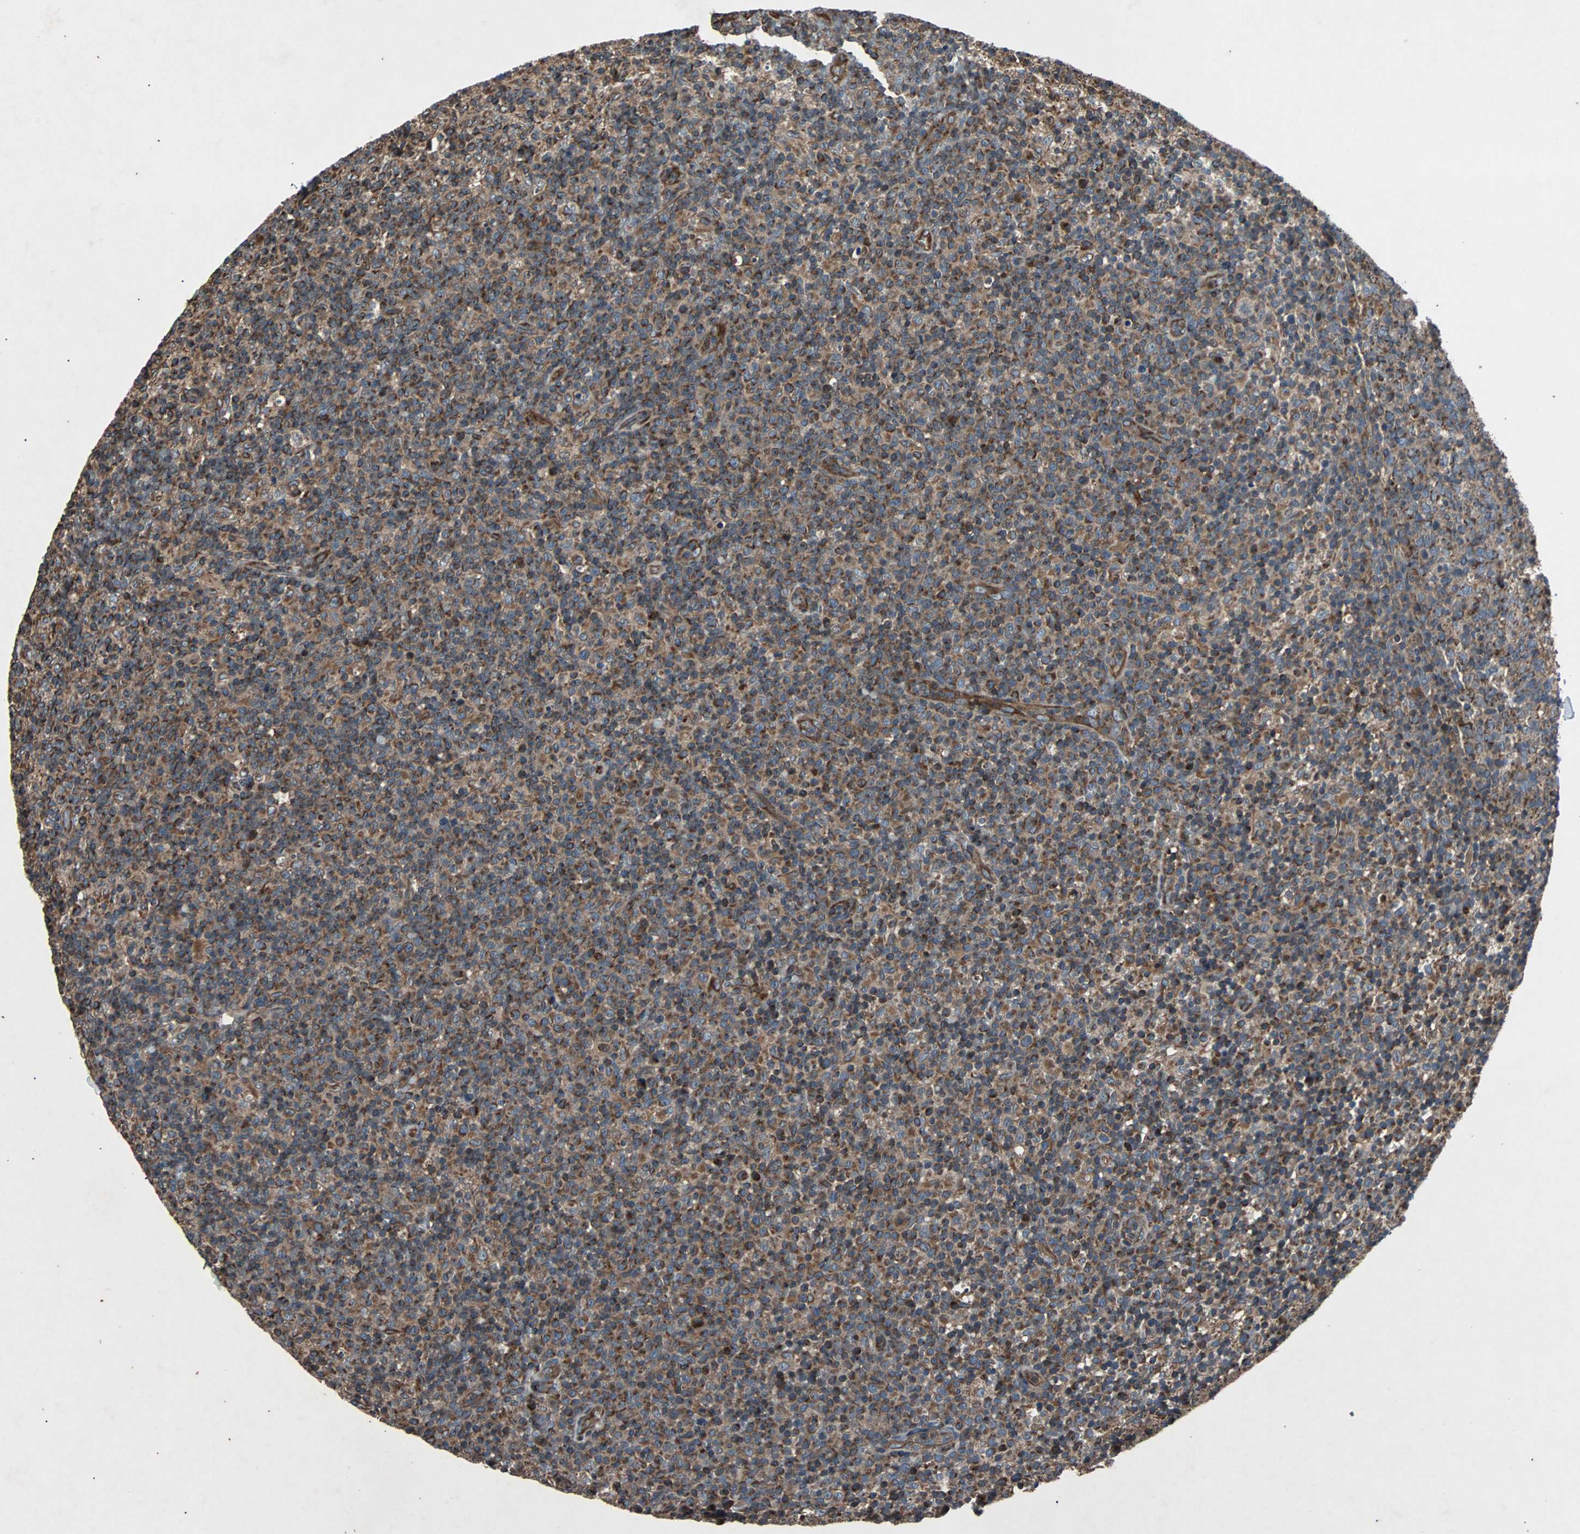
{"staining": {"intensity": "strong", "quantity": "25%-75%", "location": "cytoplasmic/membranous"}, "tissue": "lymph node", "cell_type": "Germinal center cells", "image_type": "normal", "snomed": [{"axis": "morphology", "description": "Normal tissue, NOS"}, {"axis": "morphology", "description": "Inflammation, NOS"}, {"axis": "topography", "description": "Lymph node"}], "caption": "Human lymph node stained with a brown dye exhibits strong cytoplasmic/membranous positive positivity in approximately 25%-75% of germinal center cells.", "gene": "ACTR3", "patient": {"sex": "male", "age": 55}}